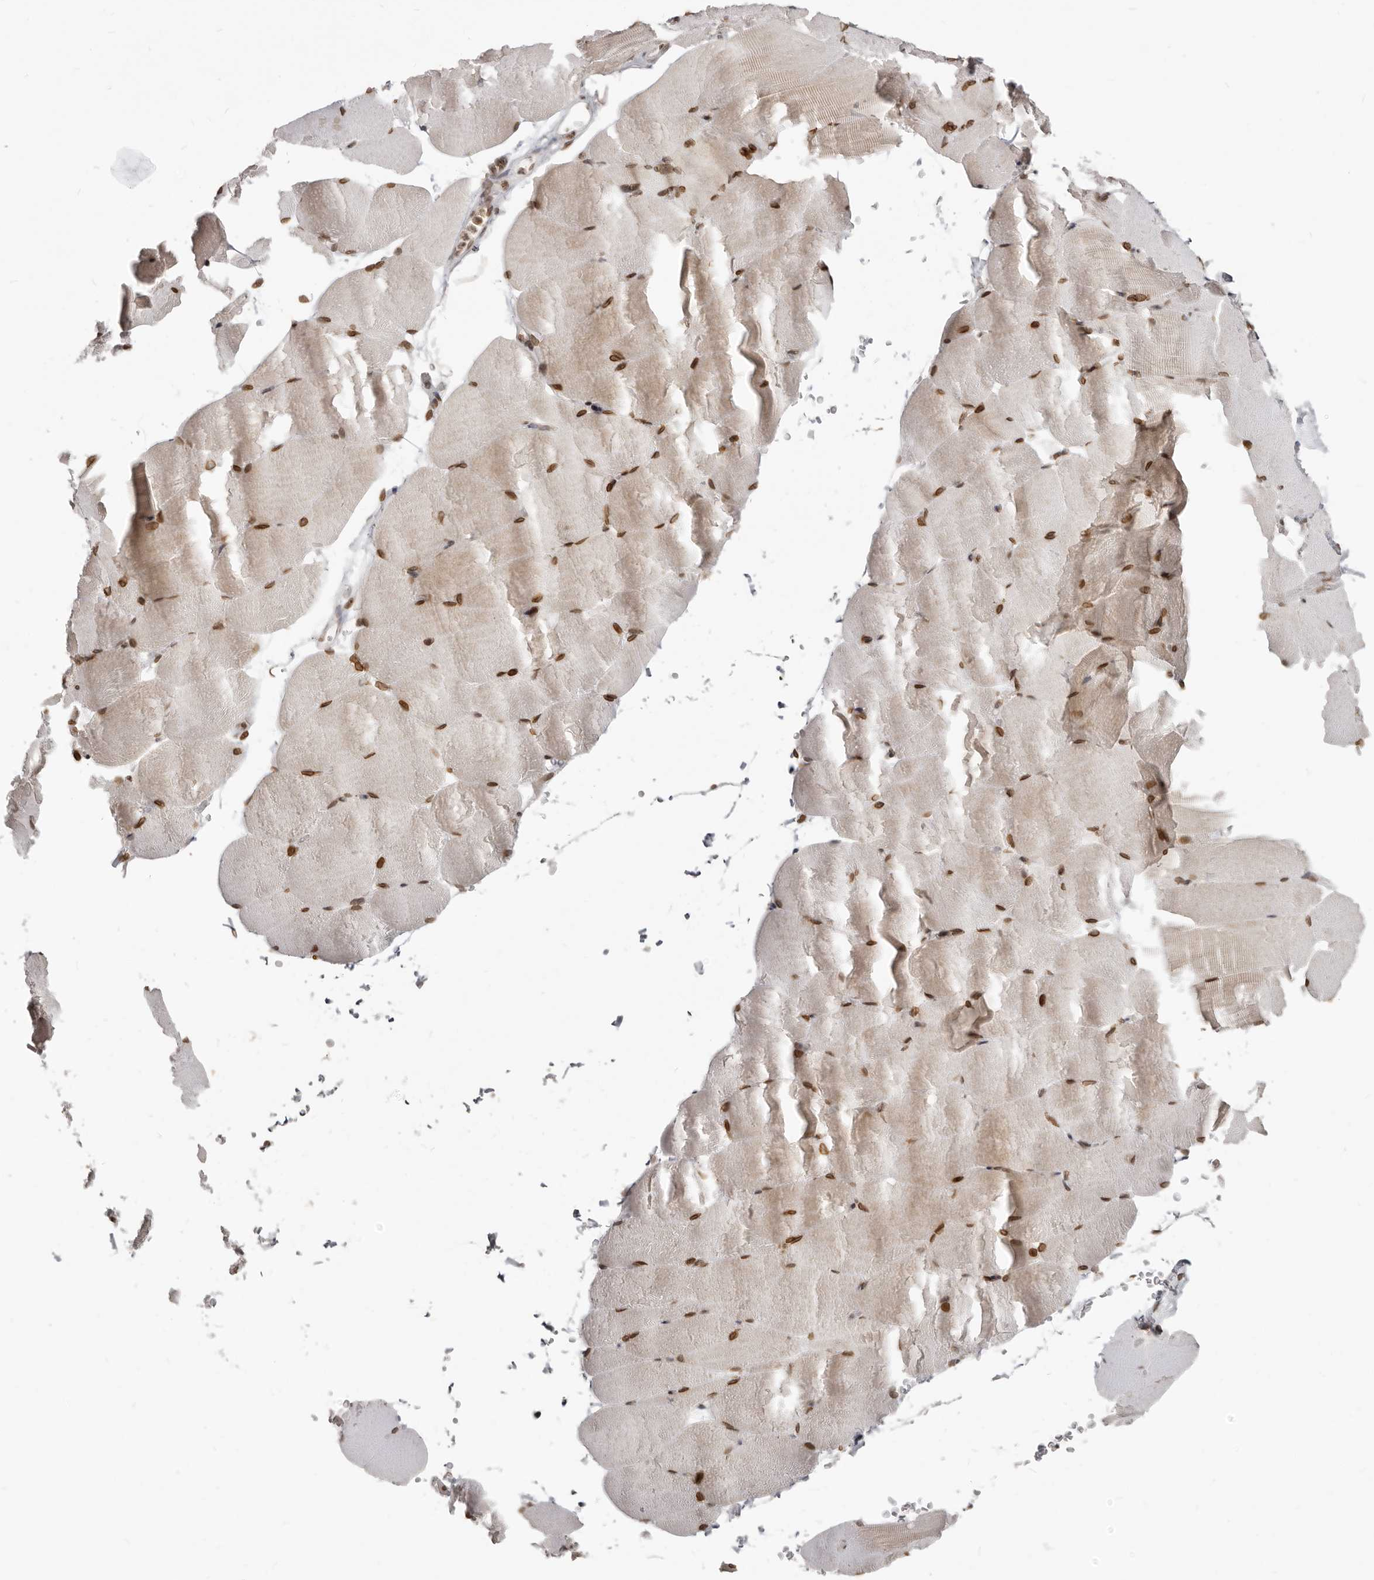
{"staining": {"intensity": "strong", "quantity": ">75%", "location": "nuclear"}, "tissue": "skeletal muscle", "cell_type": "Myocytes", "image_type": "normal", "snomed": [{"axis": "morphology", "description": "Normal tissue, NOS"}, {"axis": "topography", "description": "Skeletal muscle"}, {"axis": "topography", "description": "Parathyroid gland"}], "caption": "Unremarkable skeletal muscle exhibits strong nuclear staining in approximately >75% of myocytes.", "gene": "NUP153", "patient": {"sex": "female", "age": 37}}